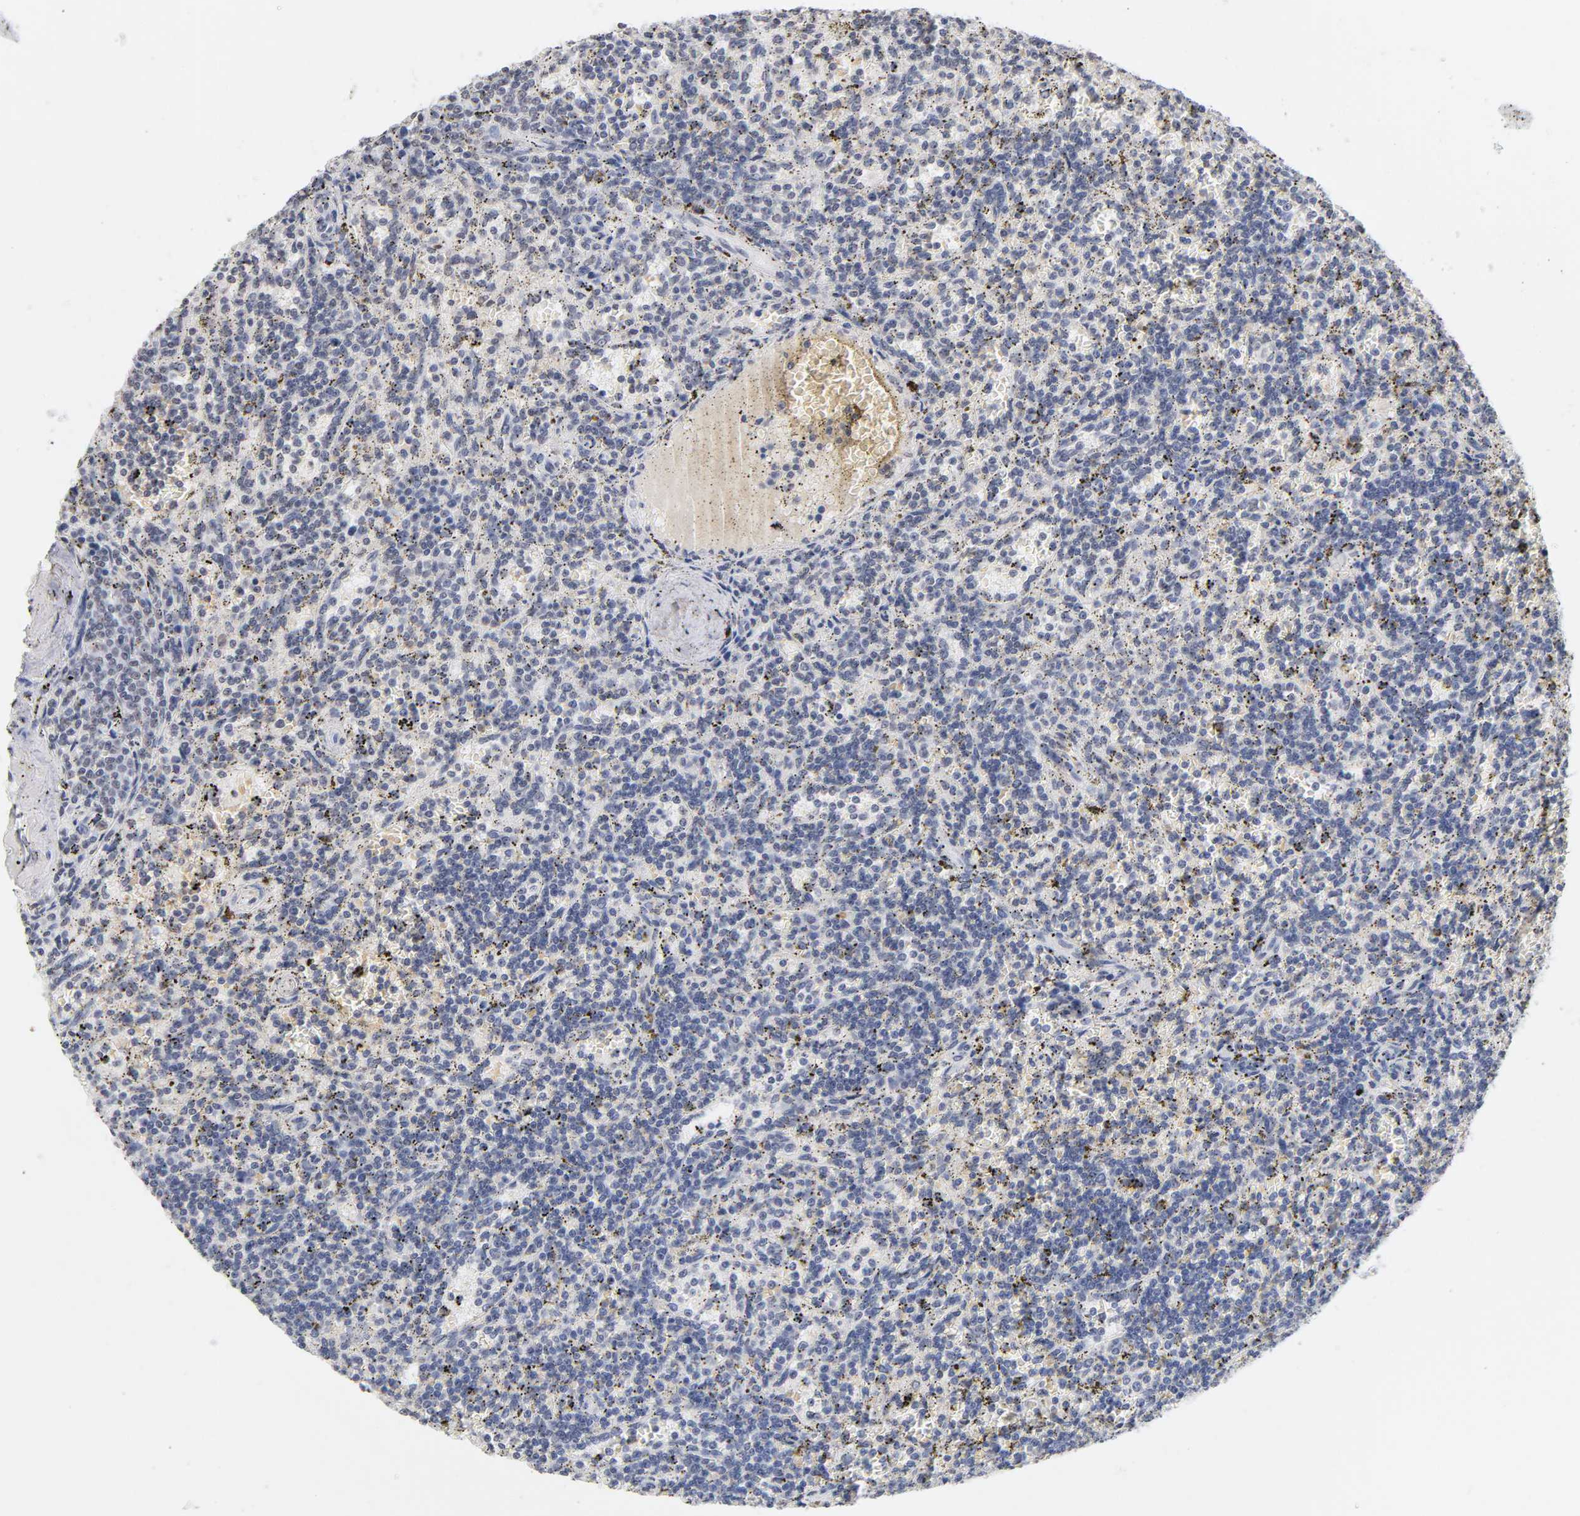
{"staining": {"intensity": "negative", "quantity": "none", "location": "none"}, "tissue": "lymphoma", "cell_type": "Tumor cells", "image_type": "cancer", "snomed": [{"axis": "morphology", "description": "Malignant lymphoma, non-Hodgkin's type, Low grade"}, {"axis": "topography", "description": "Spleen"}], "caption": "DAB (3,3'-diaminobenzidine) immunohistochemical staining of lymphoma shows no significant expression in tumor cells.", "gene": "CRABP2", "patient": {"sex": "male", "age": 73}}